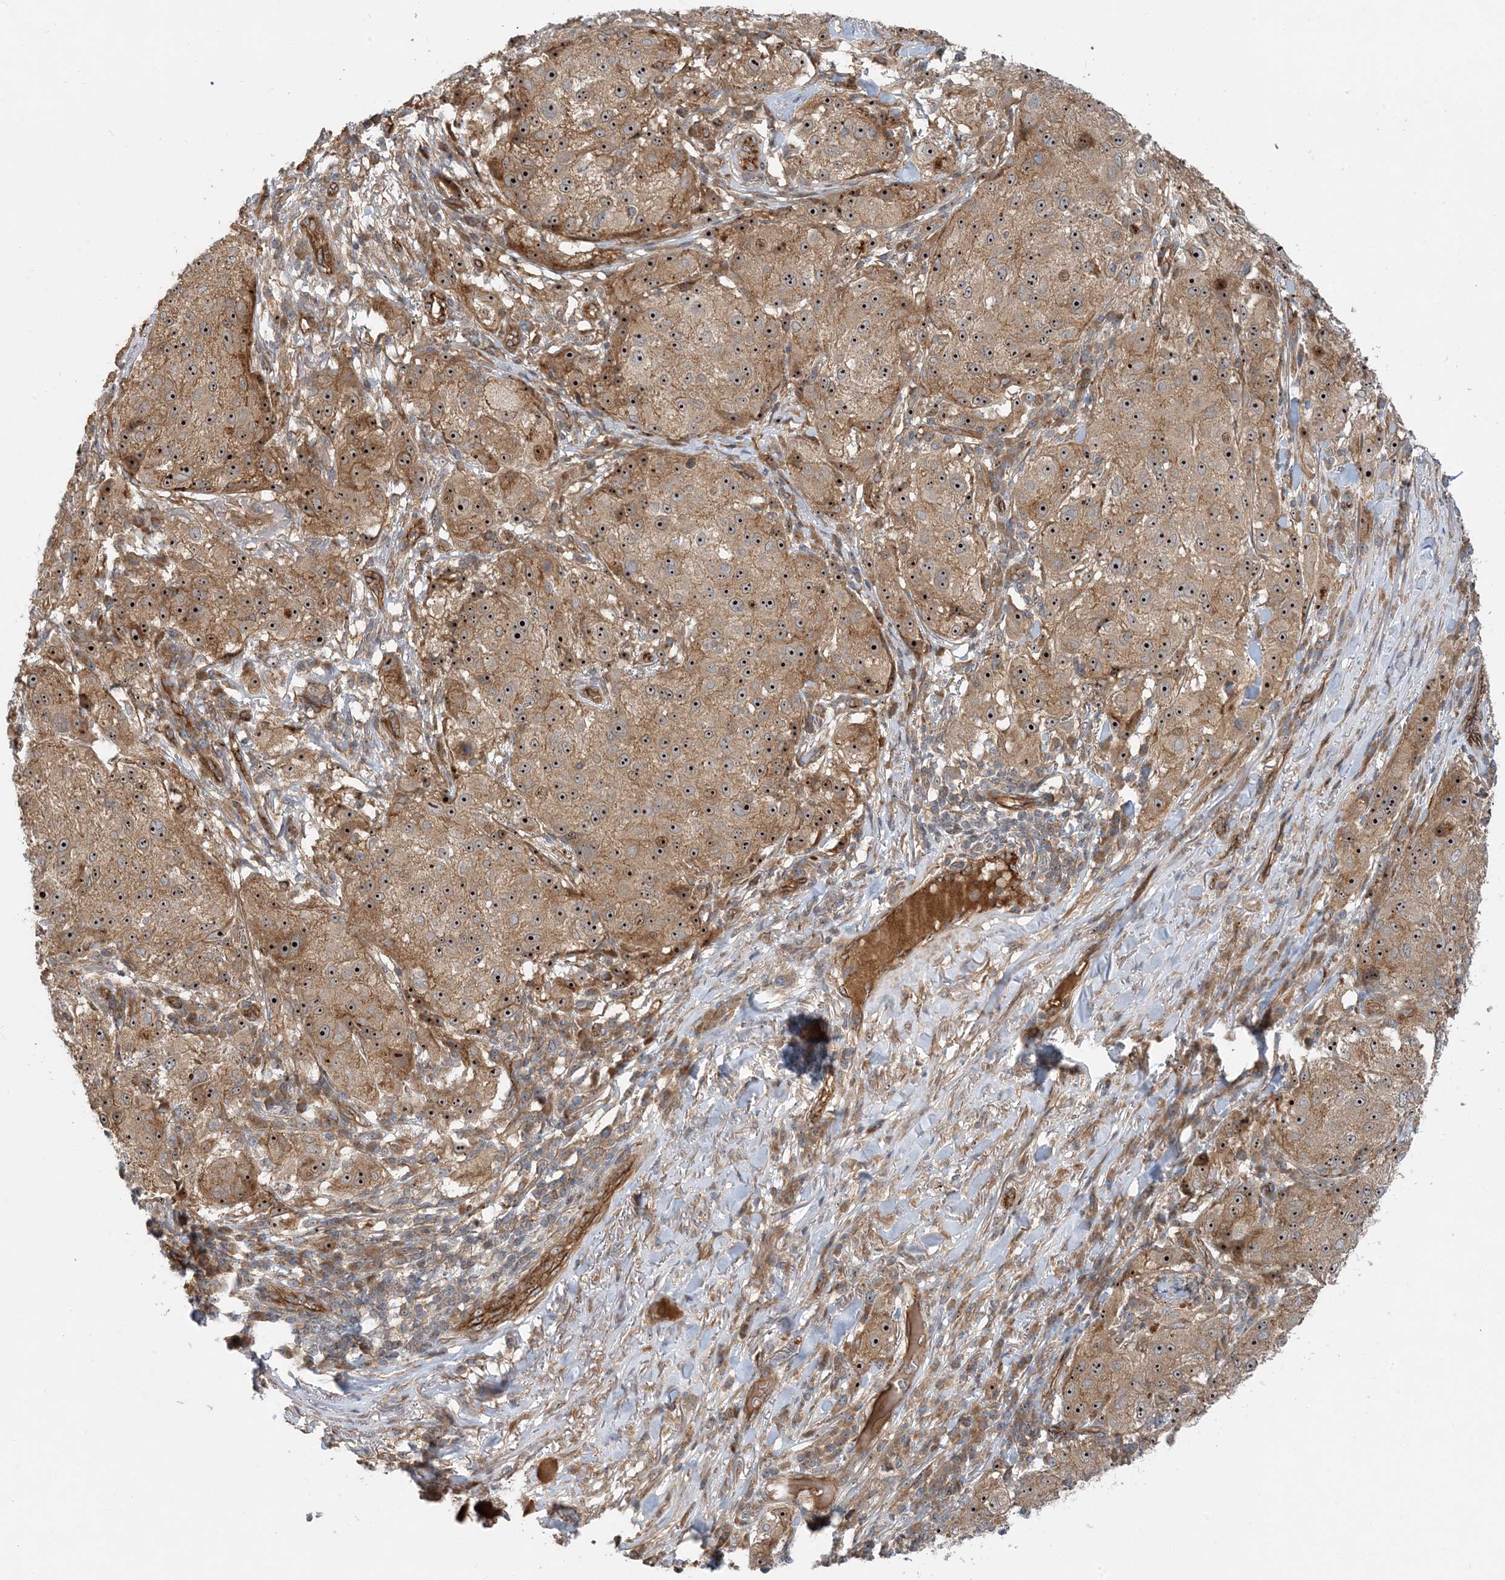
{"staining": {"intensity": "moderate", "quantity": ">75%", "location": "cytoplasmic/membranous,nuclear"}, "tissue": "melanoma", "cell_type": "Tumor cells", "image_type": "cancer", "snomed": [{"axis": "morphology", "description": "Necrosis, NOS"}, {"axis": "morphology", "description": "Malignant melanoma, NOS"}, {"axis": "topography", "description": "Skin"}], "caption": "The image demonstrates a brown stain indicating the presence of a protein in the cytoplasmic/membranous and nuclear of tumor cells in malignant melanoma. Using DAB (3,3'-diaminobenzidine) (brown) and hematoxylin (blue) stains, captured at high magnification using brightfield microscopy.", "gene": "MYL5", "patient": {"sex": "female", "age": 87}}